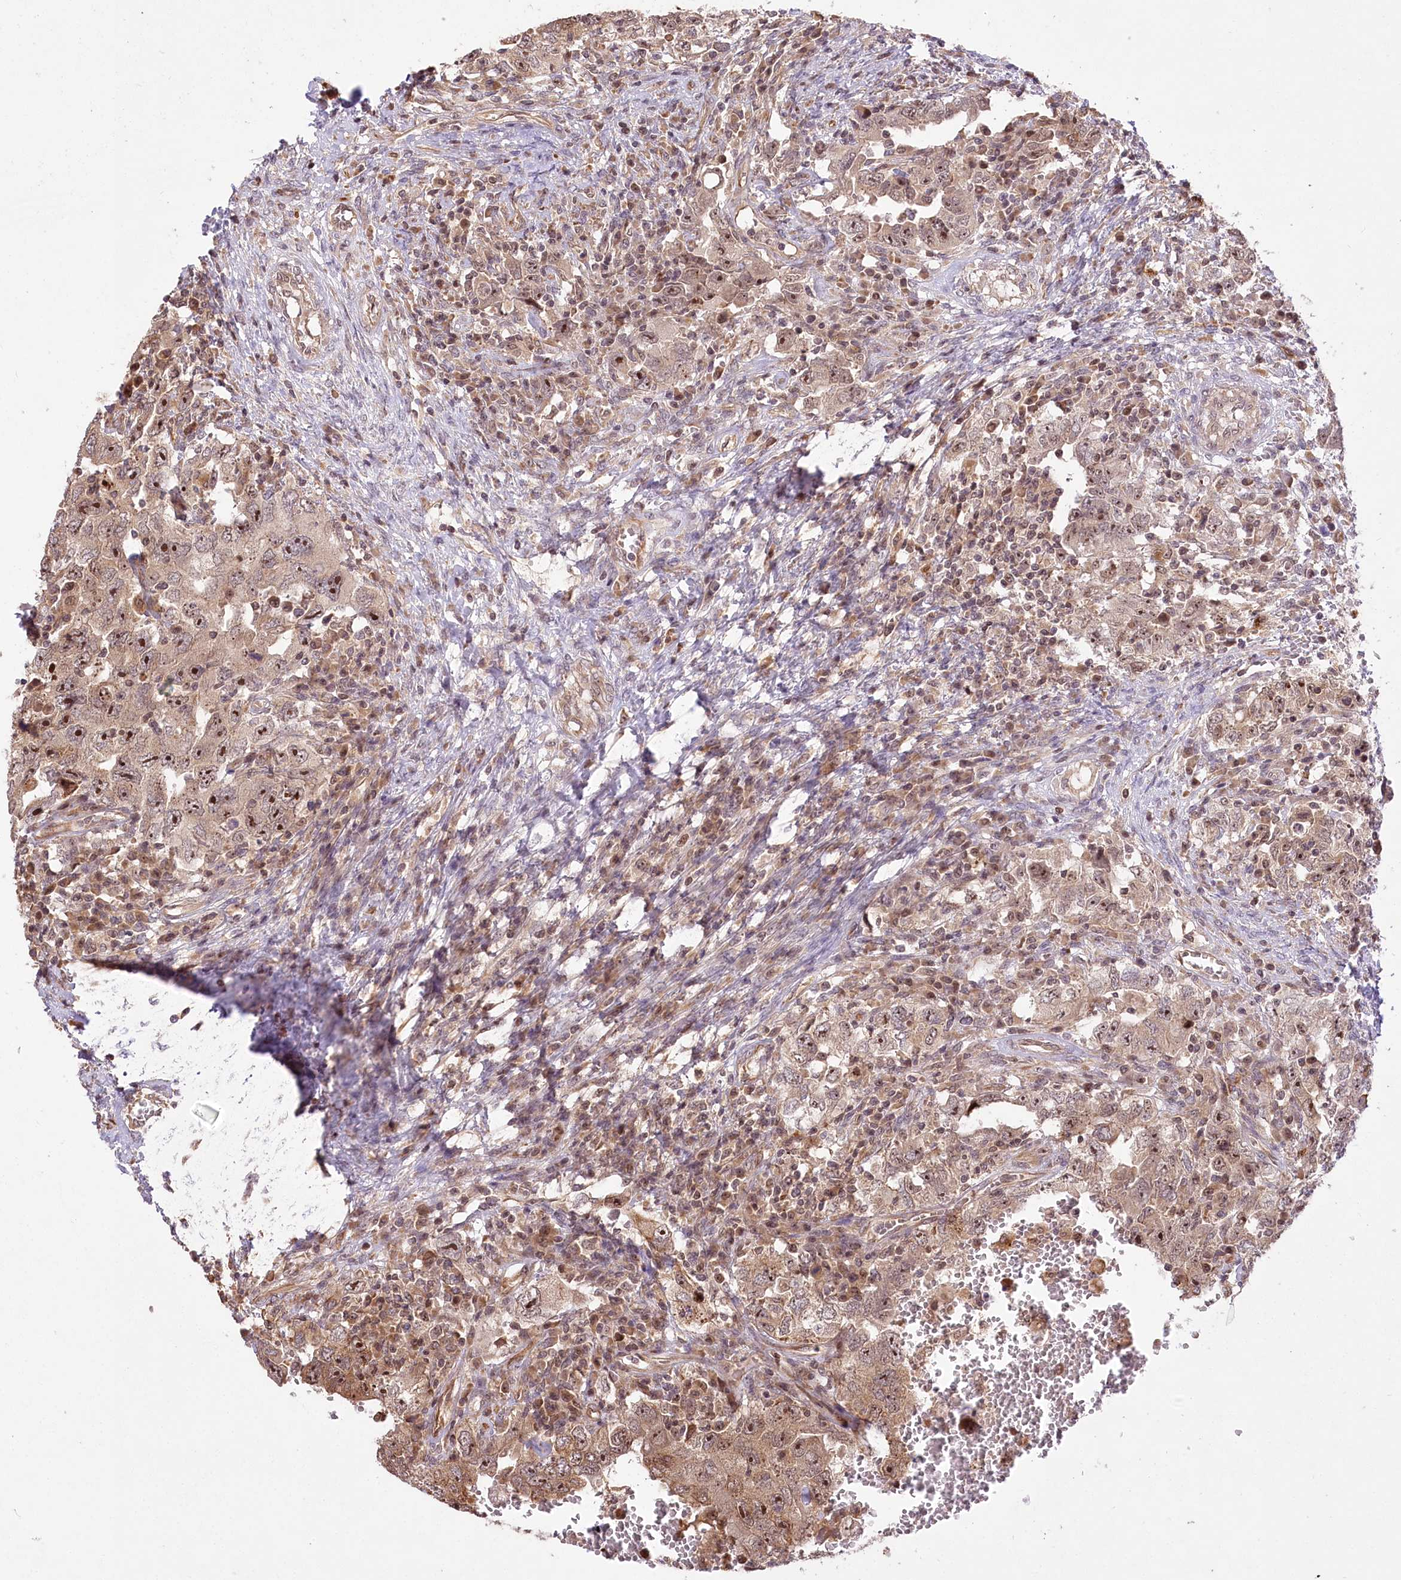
{"staining": {"intensity": "moderate", "quantity": ">75%", "location": "cytoplasmic/membranous,nuclear"}, "tissue": "testis cancer", "cell_type": "Tumor cells", "image_type": "cancer", "snomed": [{"axis": "morphology", "description": "Carcinoma, Embryonal, NOS"}, {"axis": "topography", "description": "Testis"}], "caption": "A photomicrograph showing moderate cytoplasmic/membranous and nuclear positivity in approximately >75% of tumor cells in testis cancer, as visualized by brown immunohistochemical staining.", "gene": "SERGEF", "patient": {"sex": "male", "age": 26}}